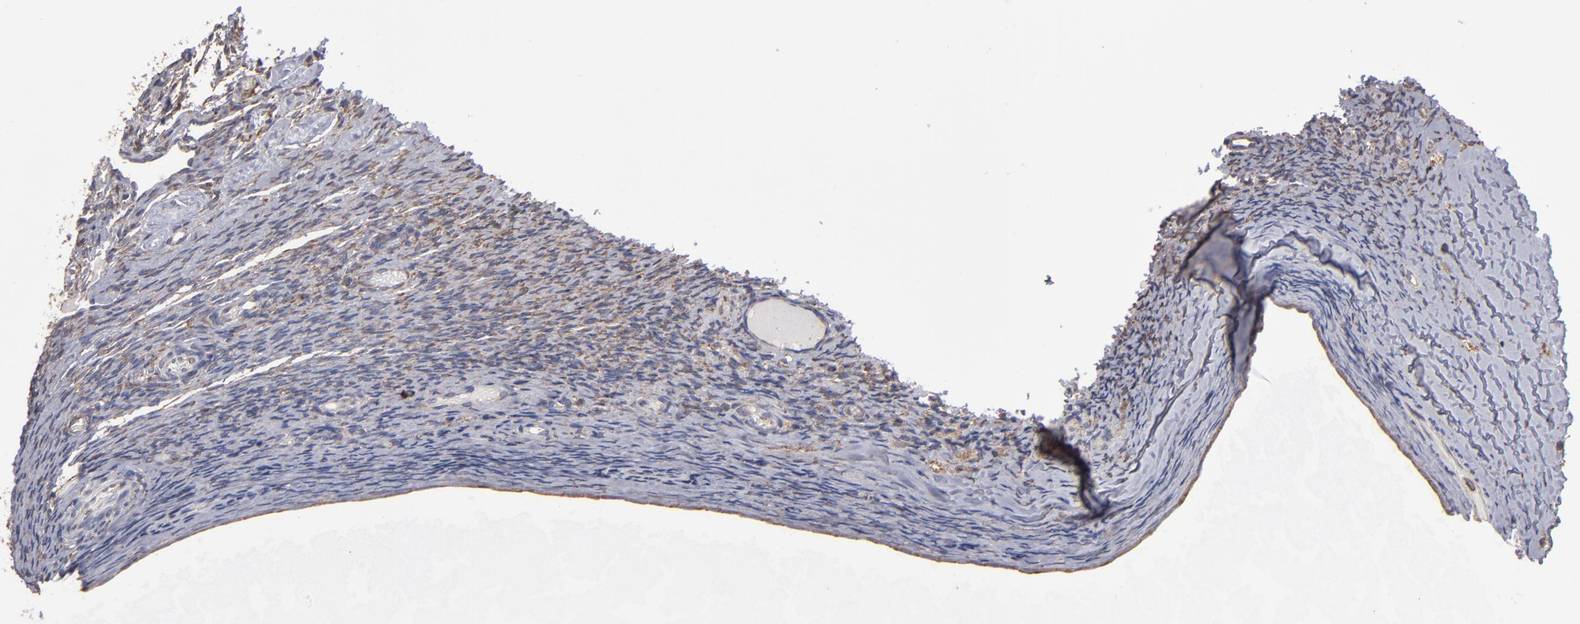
{"staining": {"intensity": "moderate", "quantity": ">75%", "location": "cytoplasmic/membranous"}, "tissue": "ovary", "cell_type": "Follicle cells", "image_type": "normal", "snomed": [{"axis": "morphology", "description": "Normal tissue, NOS"}, {"axis": "topography", "description": "Ovary"}], "caption": "Protein analysis of benign ovary reveals moderate cytoplasmic/membranous staining in approximately >75% of follicle cells.", "gene": "SND1", "patient": {"sex": "female", "age": 60}}